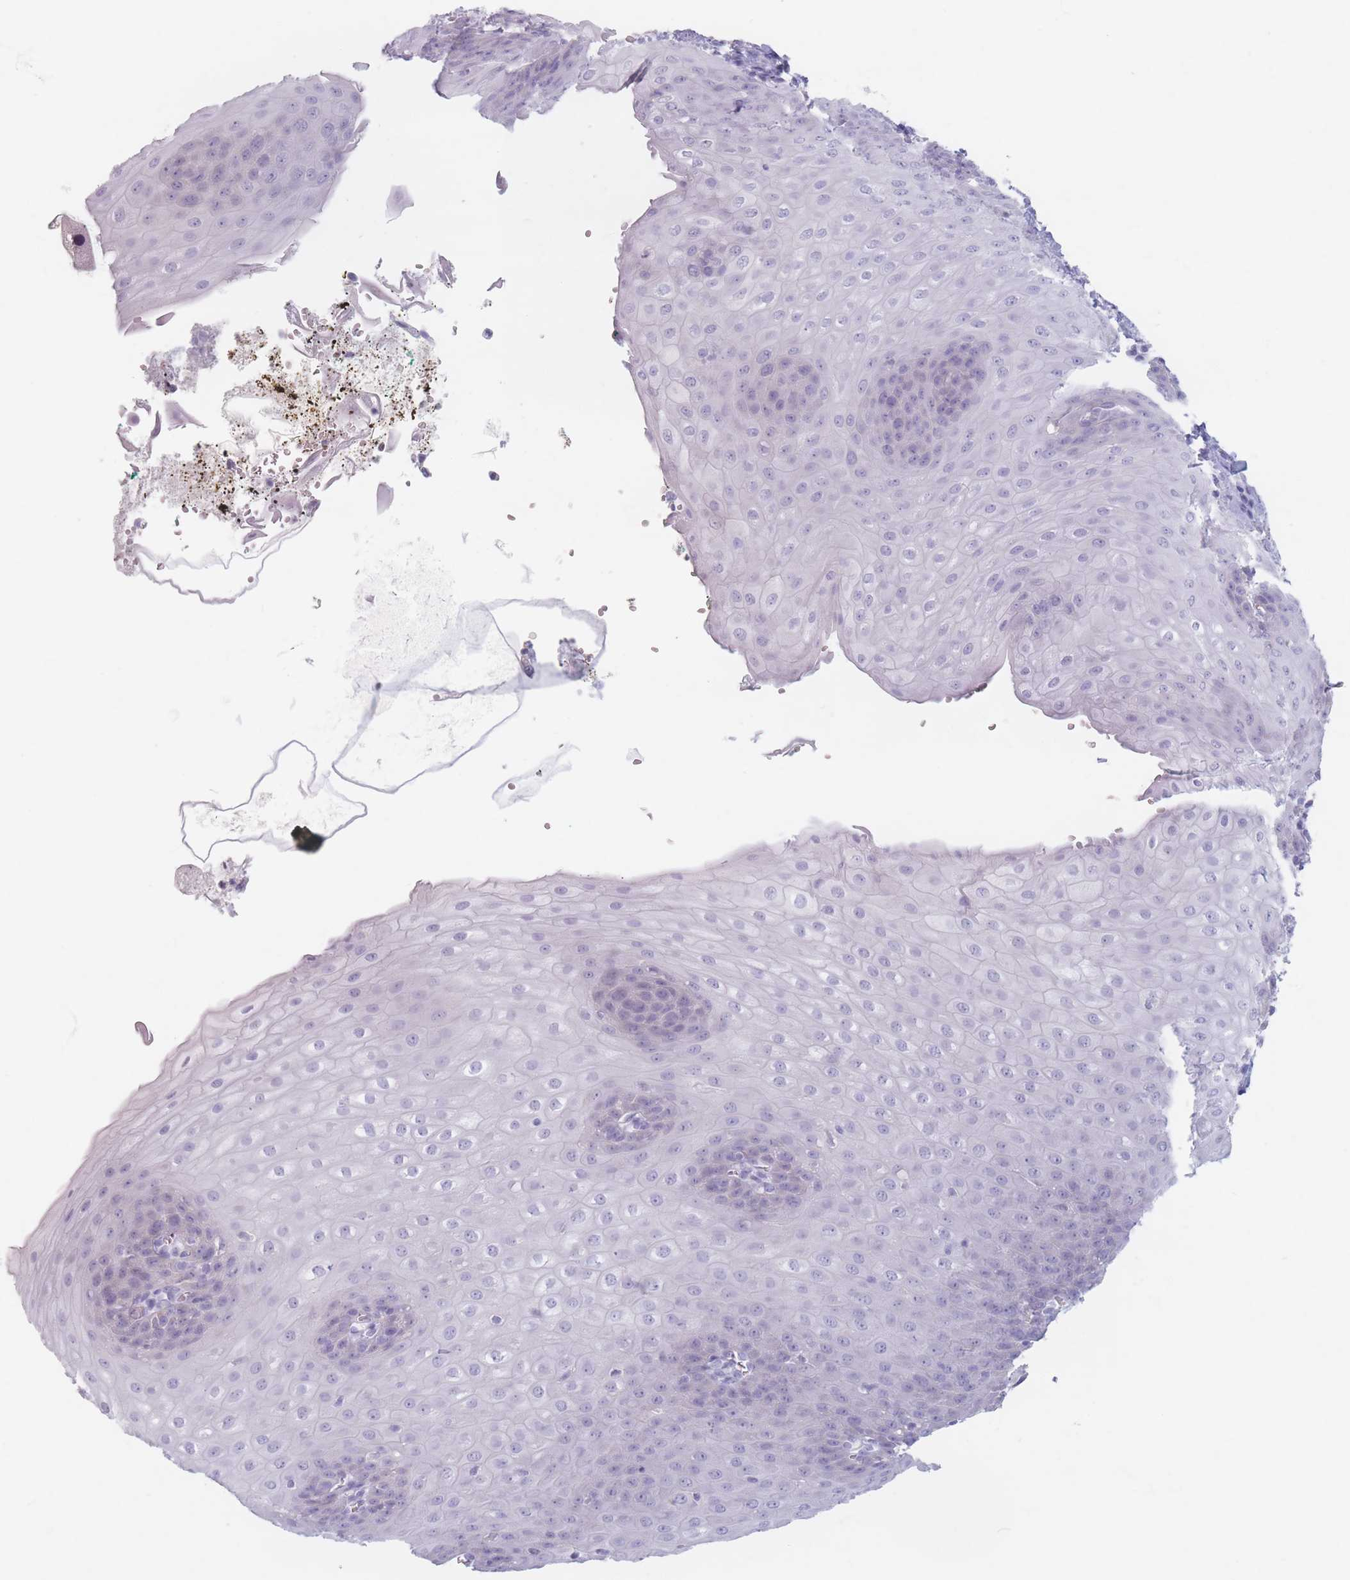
{"staining": {"intensity": "negative", "quantity": "none", "location": "none"}, "tissue": "esophagus", "cell_type": "Squamous epithelial cells", "image_type": "normal", "snomed": [{"axis": "morphology", "description": "Normal tissue, NOS"}, {"axis": "topography", "description": "Esophagus"}], "caption": "Immunohistochemical staining of normal human esophagus reveals no significant staining in squamous epithelial cells. The staining is performed using DAB (3,3'-diaminobenzidine) brown chromogen with nuclei counter-stained in using hematoxylin.", "gene": "PIGM", "patient": {"sex": "male", "age": 71}}